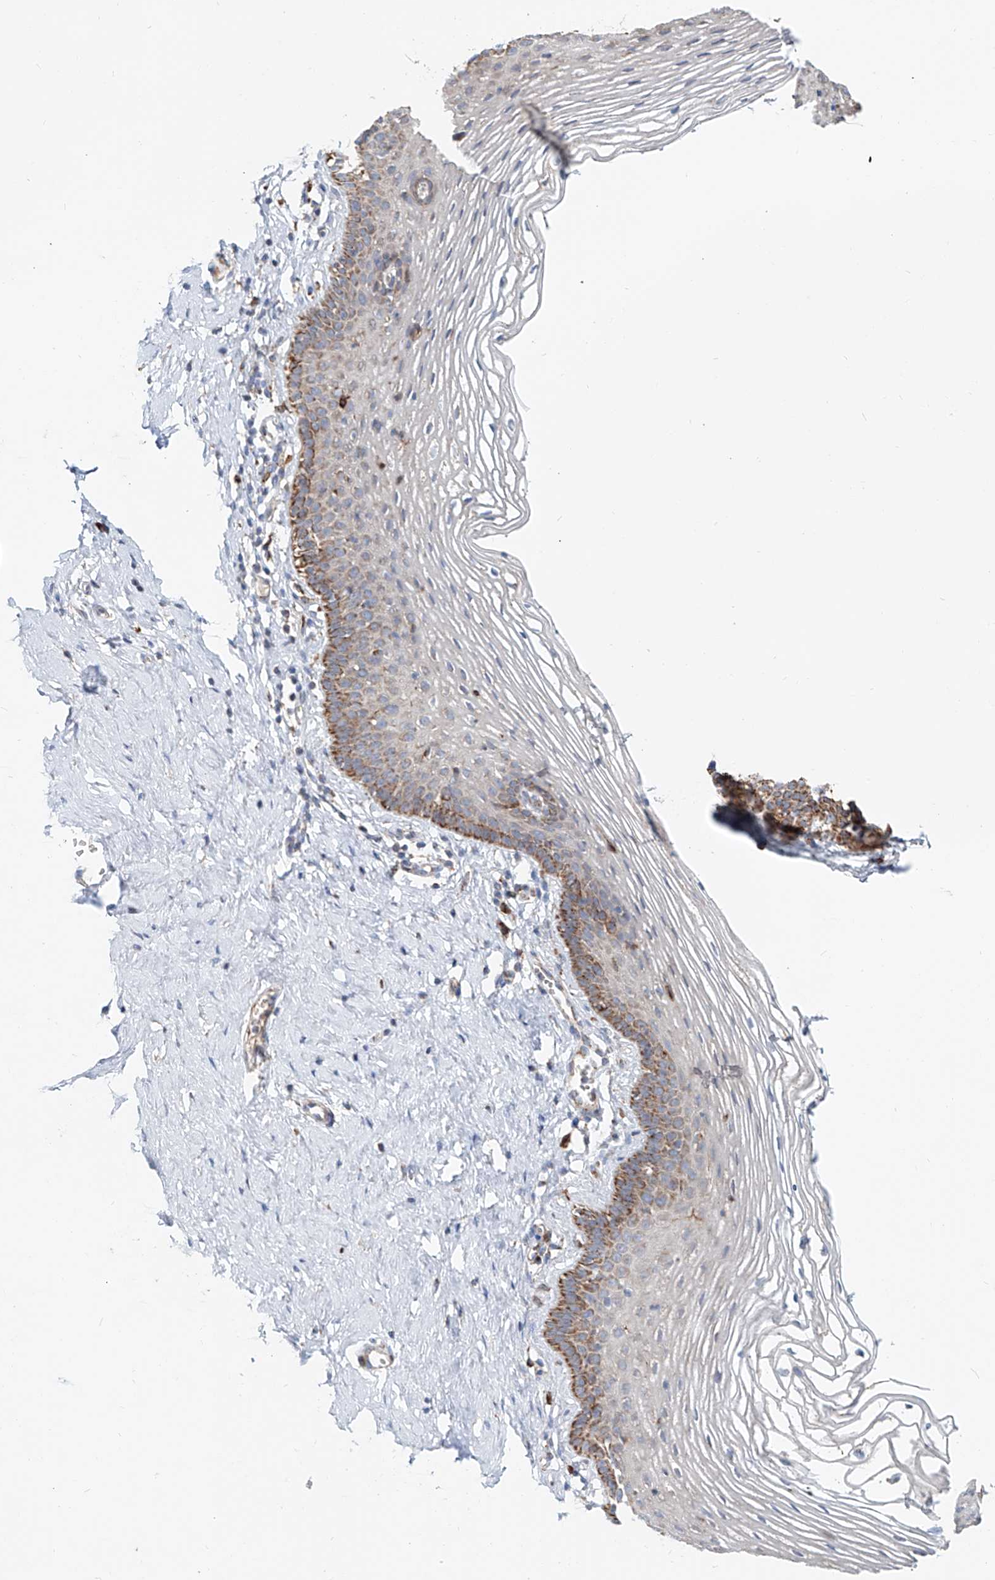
{"staining": {"intensity": "moderate", "quantity": "25%-75%", "location": "cytoplasmic/membranous"}, "tissue": "vagina", "cell_type": "Squamous epithelial cells", "image_type": "normal", "snomed": [{"axis": "morphology", "description": "Normal tissue, NOS"}, {"axis": "topography", "description": "Vagina"}], "caption": "Protein staining of normal vagina shows moderate cytoplasmic/membranous staining in about 25%-75% of squamous epithelial cells.", "gene": "CARD10", "patient": {"sex": "female", "age": 32}}